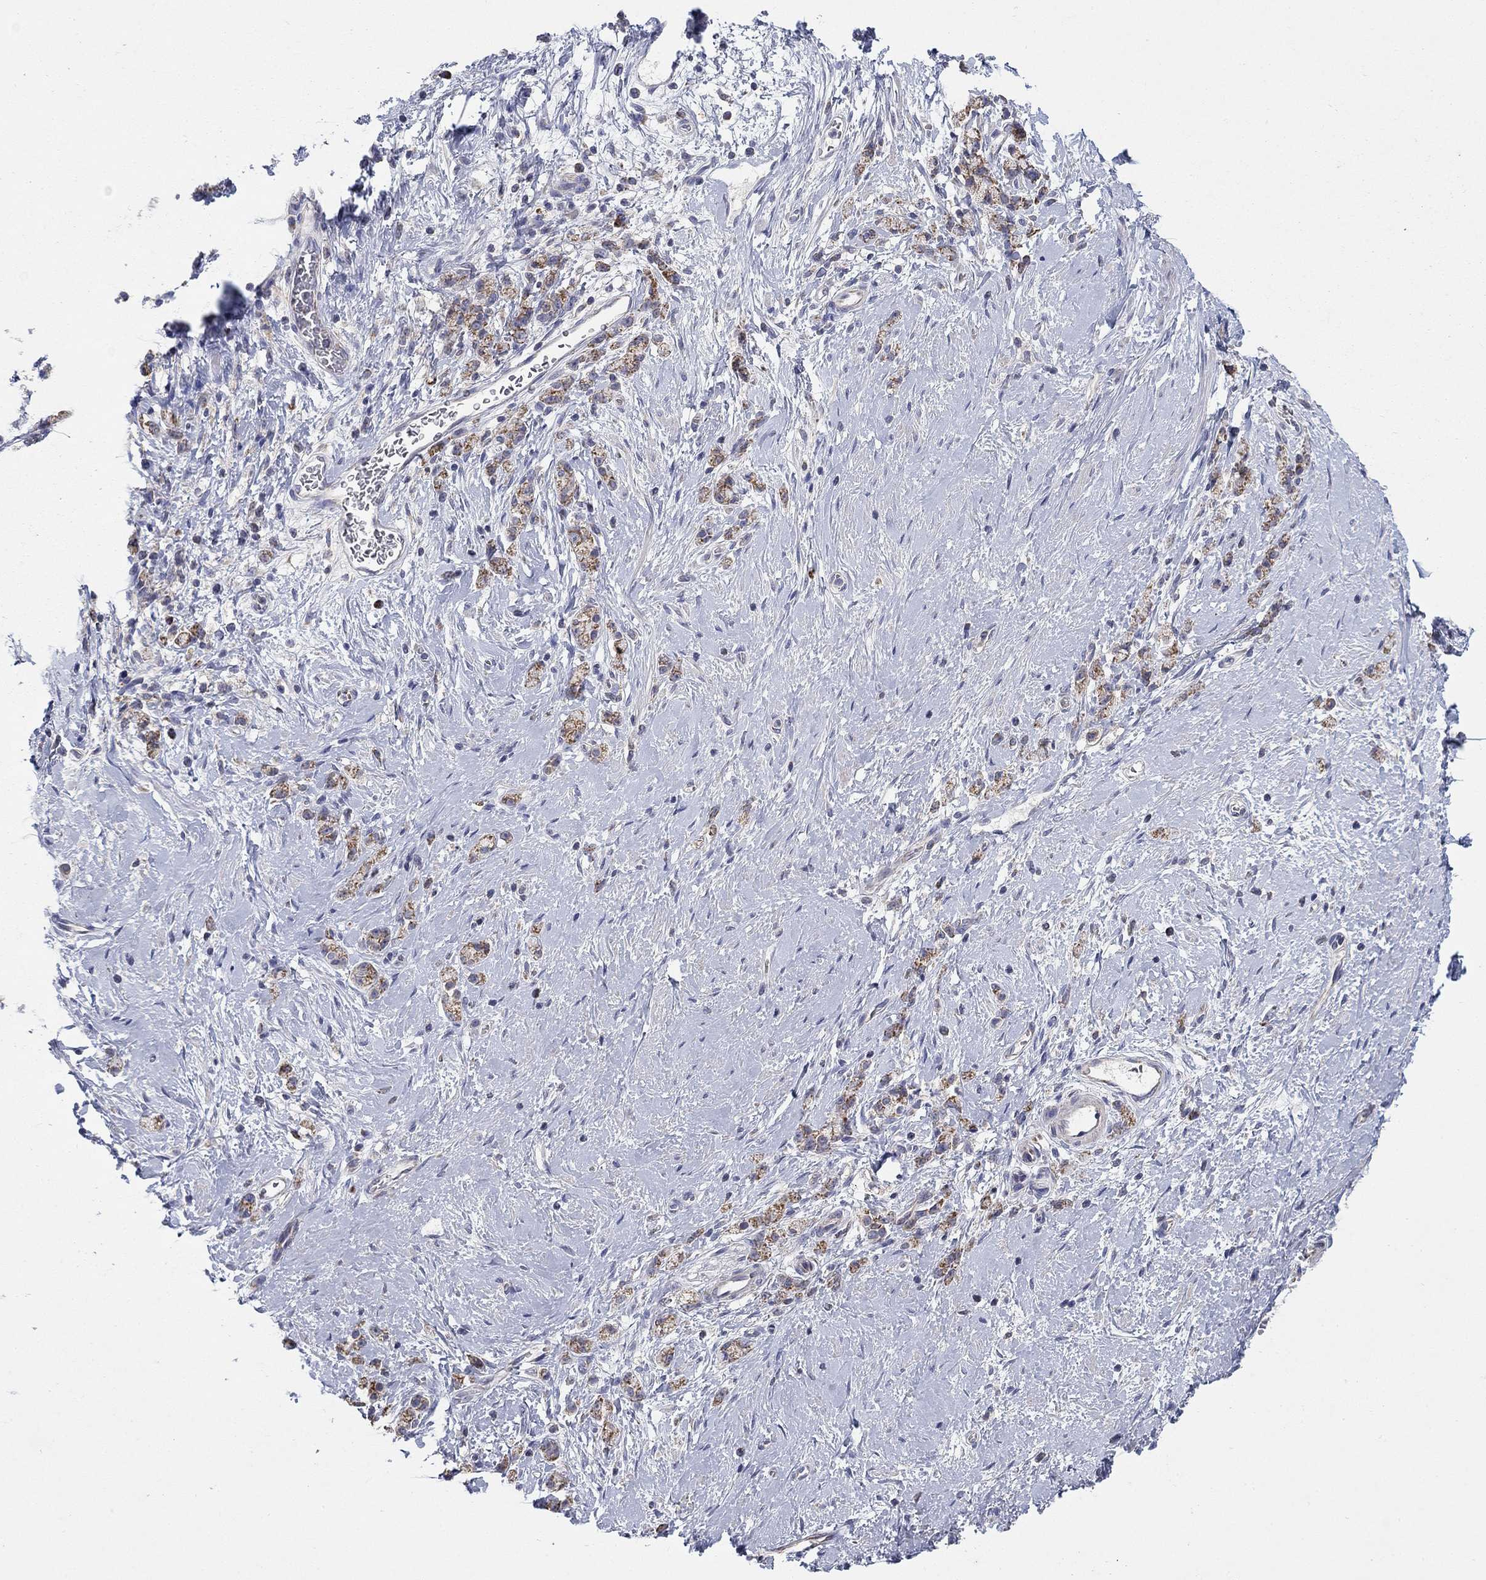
{"staining": {"intensity": "moderate", "quantity": ">75%", "location": "cytoplasmic/membranous"}, "tissue": "stomach cancer", "cell_type": "Tumor cells", "image_type": "cancer", "snomed": [{"axis": "morphology", "description": "Adenocarcinoma, NOS"}, {"axis": "topography", "description": "Stomach"}], "caption": "Protein staining exhibits moderate cytoplasmic/membranous positivity in approximately >75% of tumor cells in adenocarcinoma (stomach).", "gene": "HPS5", "patient": {"sex": "male", "age": 58}}